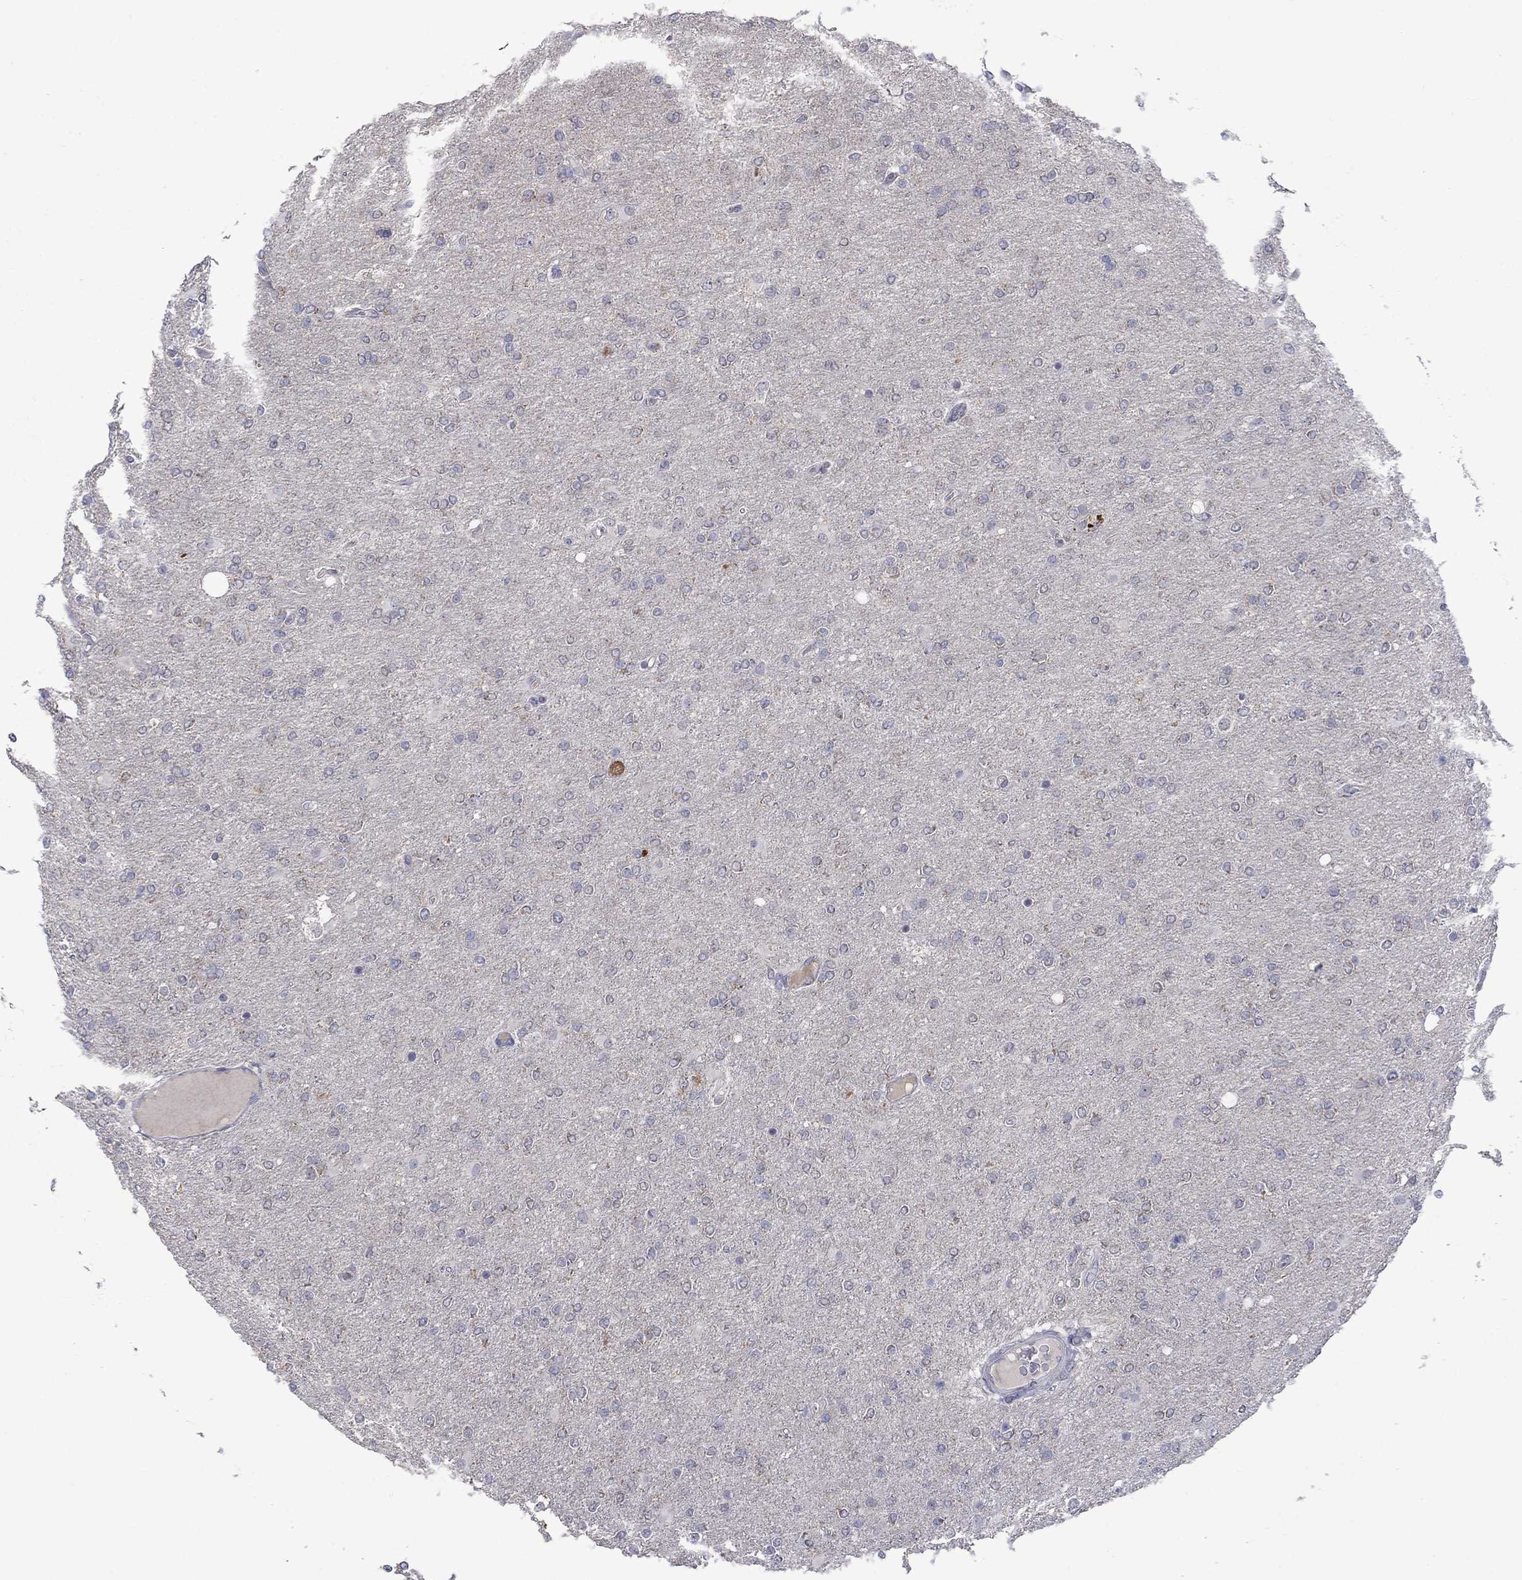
{"staining": {"intensity": "negative", "quantity": "none", "location": "none"}, "tissue": "glioma", "cell_type": "Tumor cells", "image_type": "cancer", "snomed": [{"axis": "morphology", "description": "Glioma, malignant, High grade"}, {"axis": "topography", "description": "Cerebral cortex"}], "caption": "DAB immunohistochemical staining of human malignant glioma (high-grade) reveals no significant staining in tumor cells.", "gene": "KCNJ16", "patient": {"sex": "male", "age": 70}}